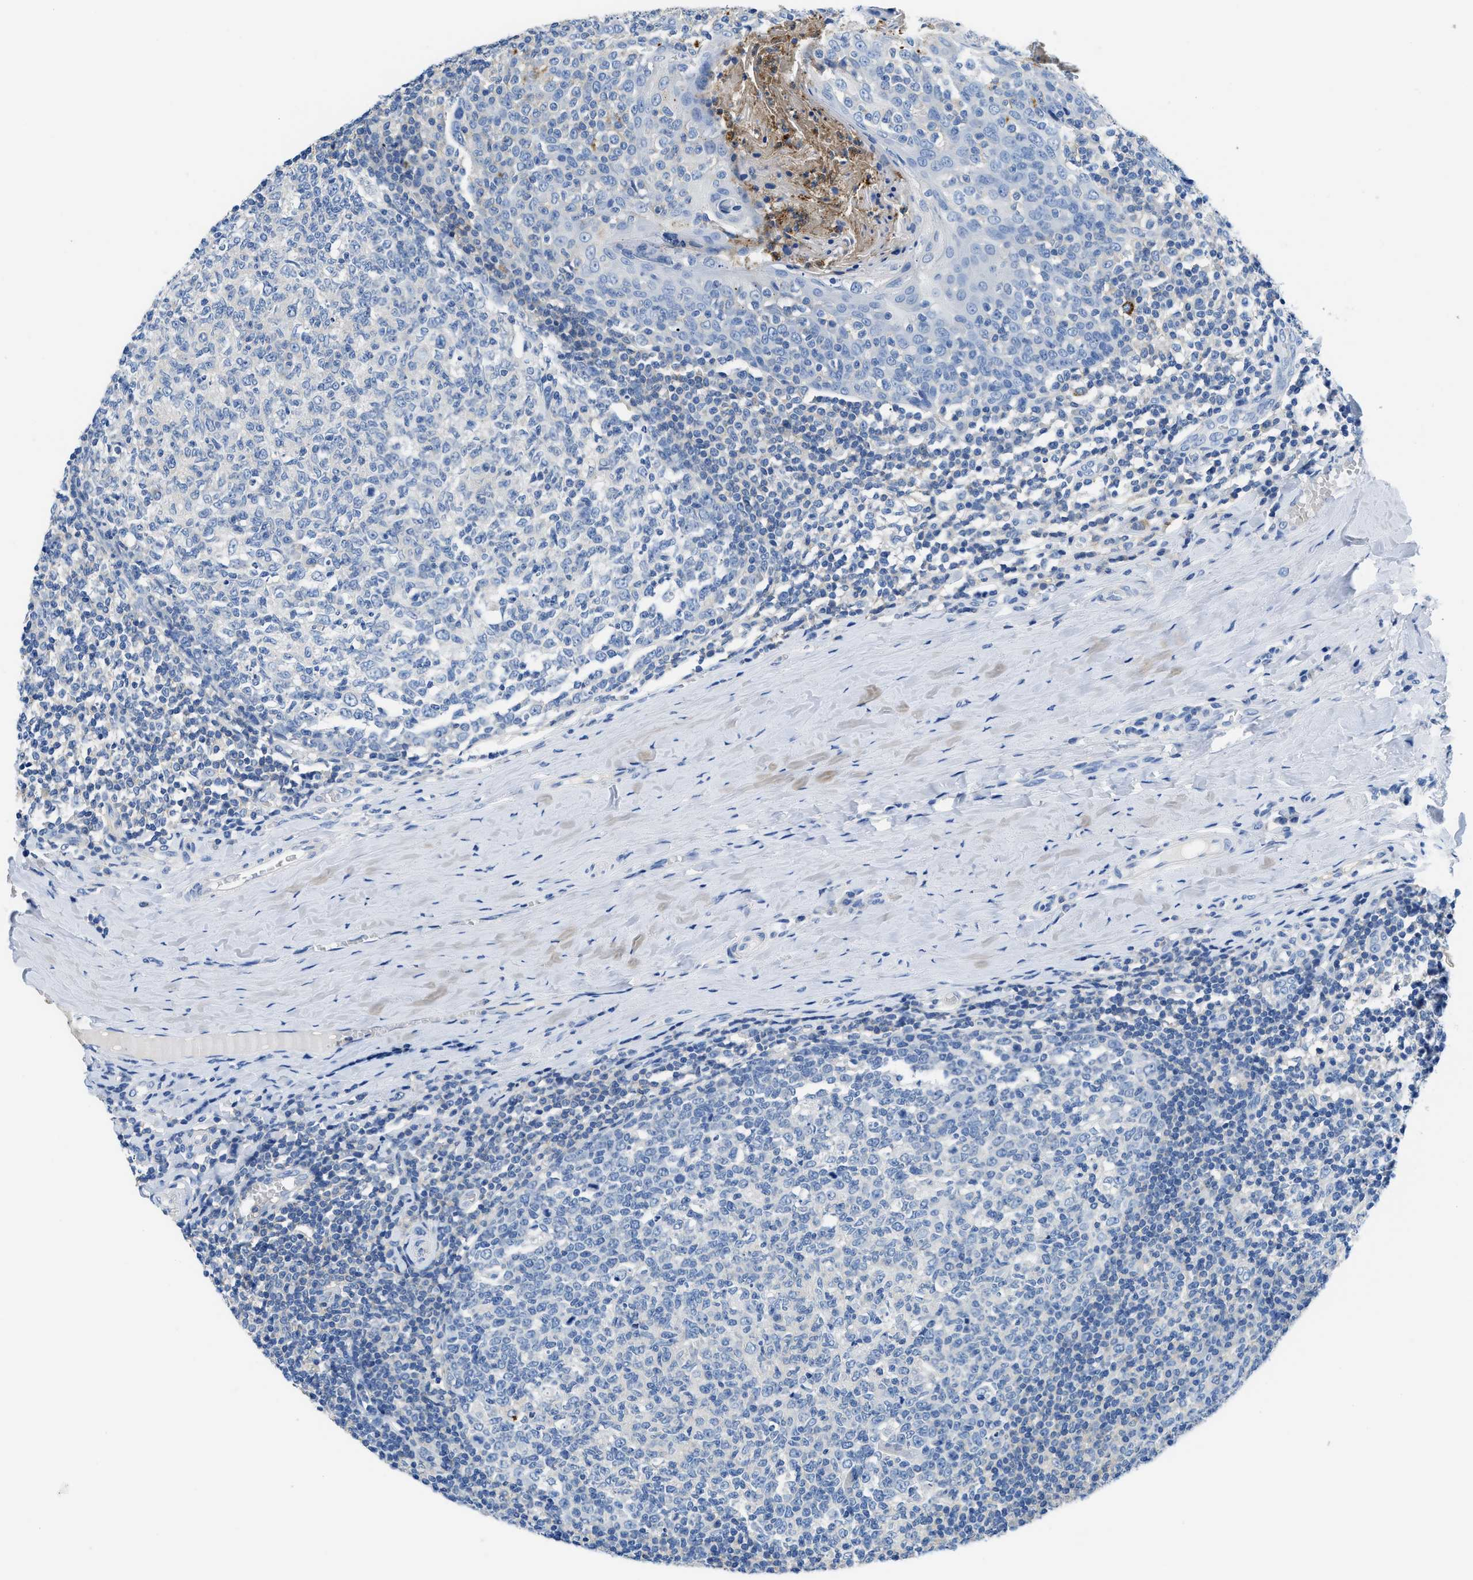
{"staining": {"intensity": "negative", "quantity": "none", "location": "none"}, "tissue": "tonsil", "cell_type": "Germinal center cells", "image_type": "normal", "snomed": [{"axis": "morphology", "description": "Normal tissue, NOS"}, {"axis": "topography", "description": "Tonsil"}], "caption": "High power microscopy photomicrograph of an IHC micrograph of normal tonsil, revealing no significant staining in germinal center cells. Nuclei are stained in blue.", "gene": "NEB", "patient": {"sex": "female", "age": 19}}